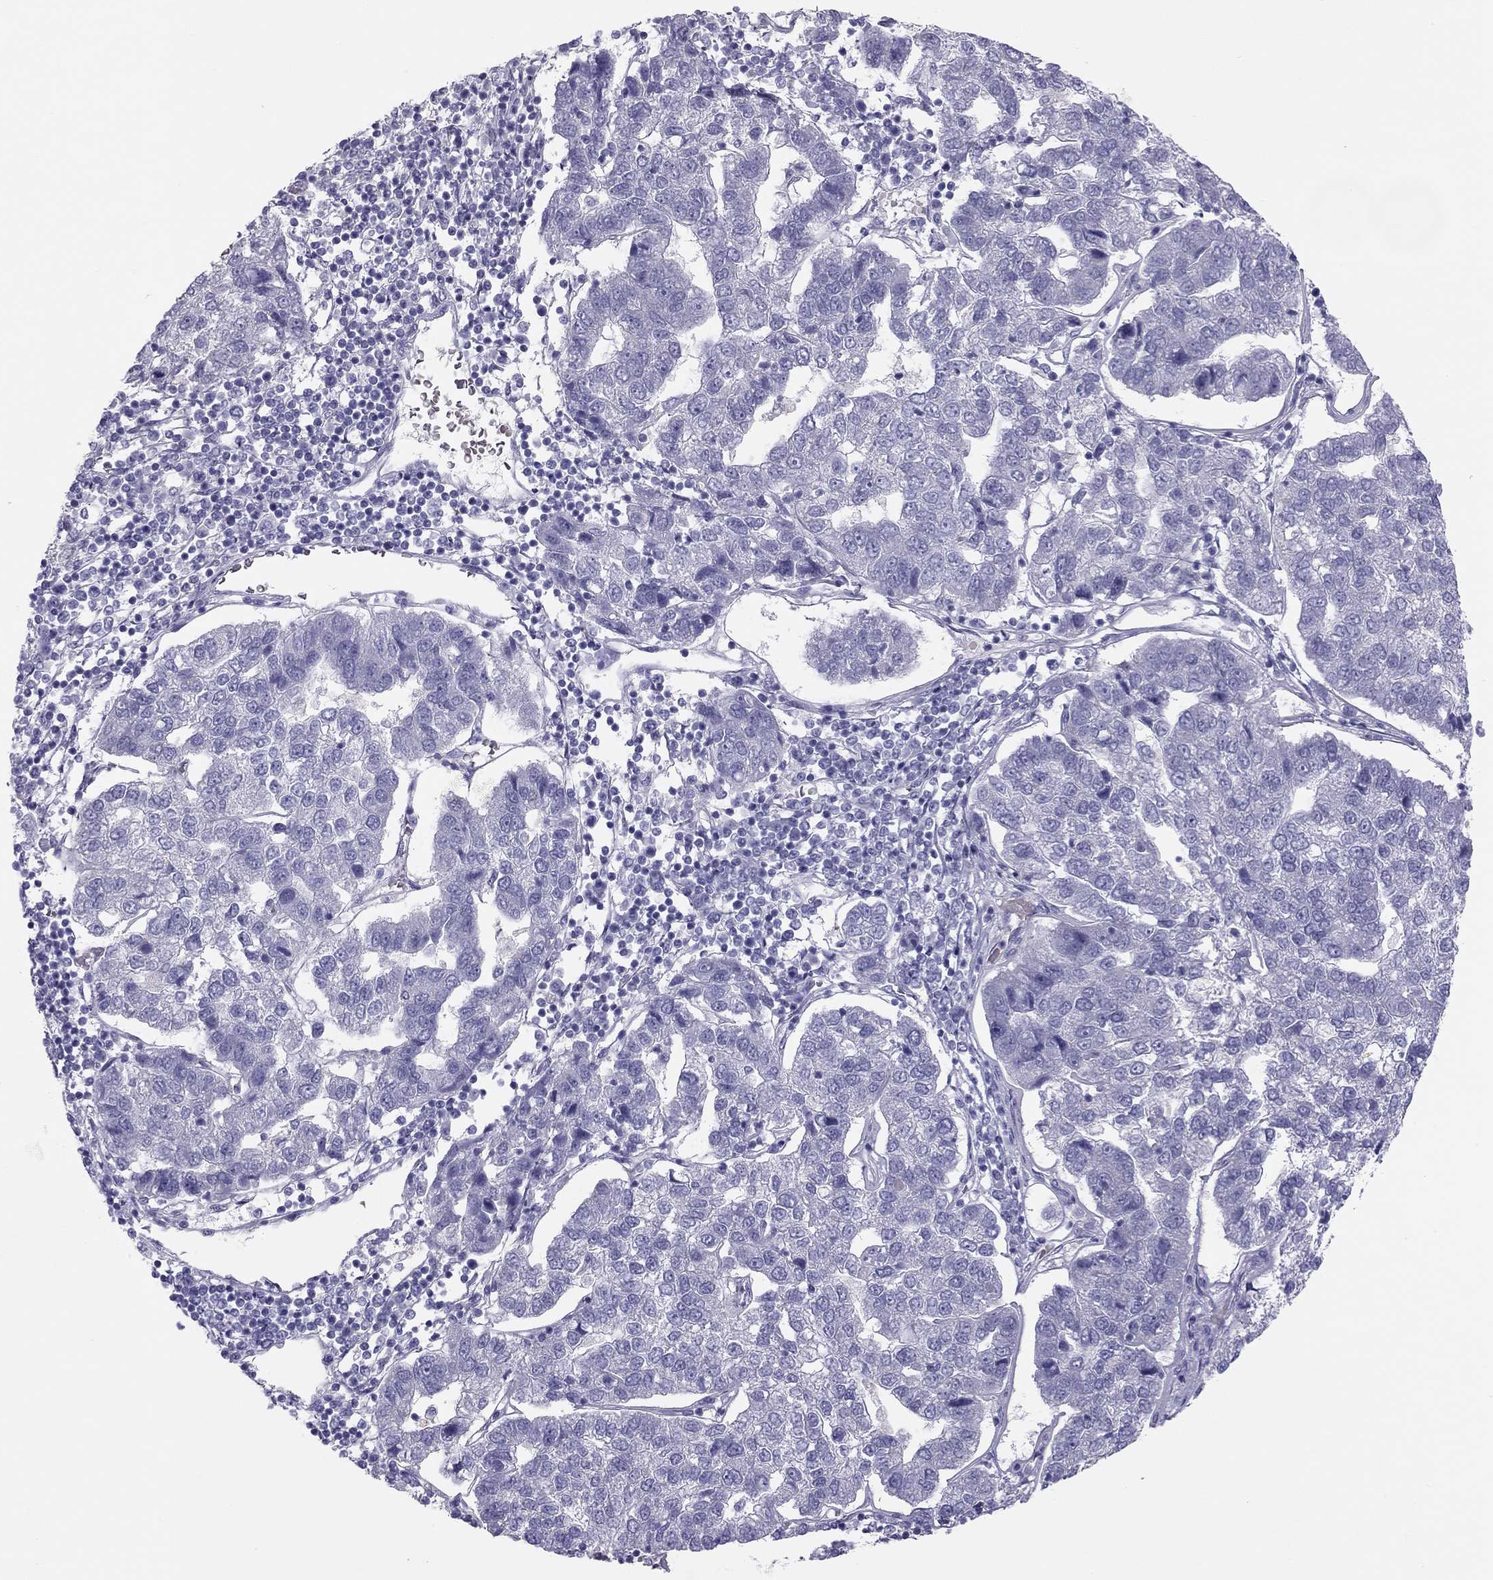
{"staining": {"intensity": "negative", "quantity": "none", "location": "none"}, "tissue": "pancreatic cancer", "cell_type": "Tumor cells", "image_type": "cancer", "snomed": [{"axis": "morphology", "description": "Adenocarcinoma, NOS"}, {"axis": "topography", "description": "Pancreas"}], "caption": "Tumor cells are negative for brown protein staining in adenocarcinoma (pancreatic).", "gene": "SPATA12", "patient": {"sex": "female", "age": 61}}